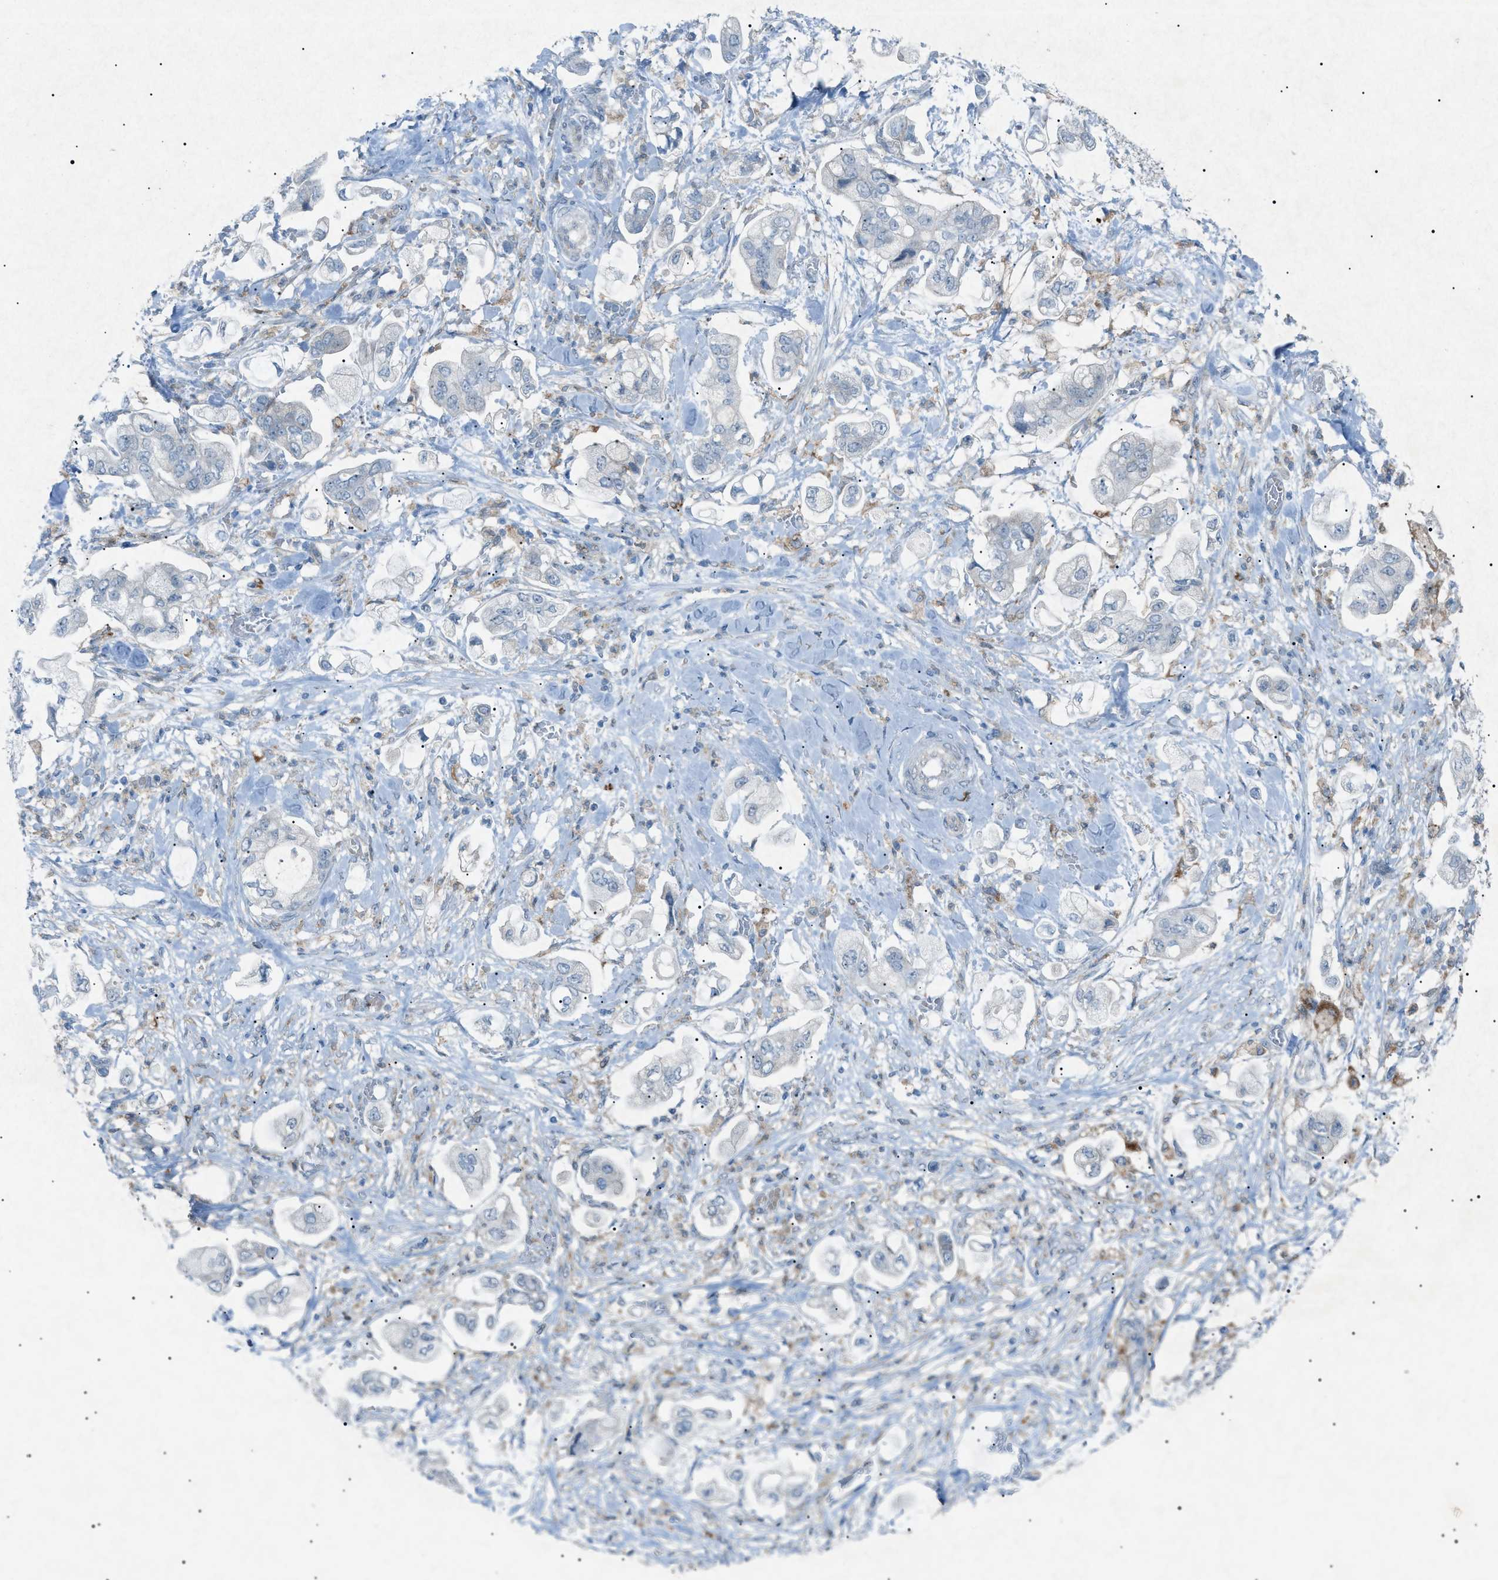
{"staining": {"intensity": "negative", "quantity": "none", "location": "none"}, "tissue": "stomach cancer", "cell_type": "Tumor cells", "image_type": "cancer", "snomed": [{"axis": "morphology", "description": "Adenocarcinoma, NOS"}, {"axis": "topography", "description": "Stomach"}], "caption": "Immunohistochemistry (IHC) image of neoplastic tissue: human stomach cancer stained with DAB (3,3'-diaminobenzidine) reveals no significant protein expression in tumor cells.", "gene": "BTK", "patient": {"sex": "male", "age": 62}}